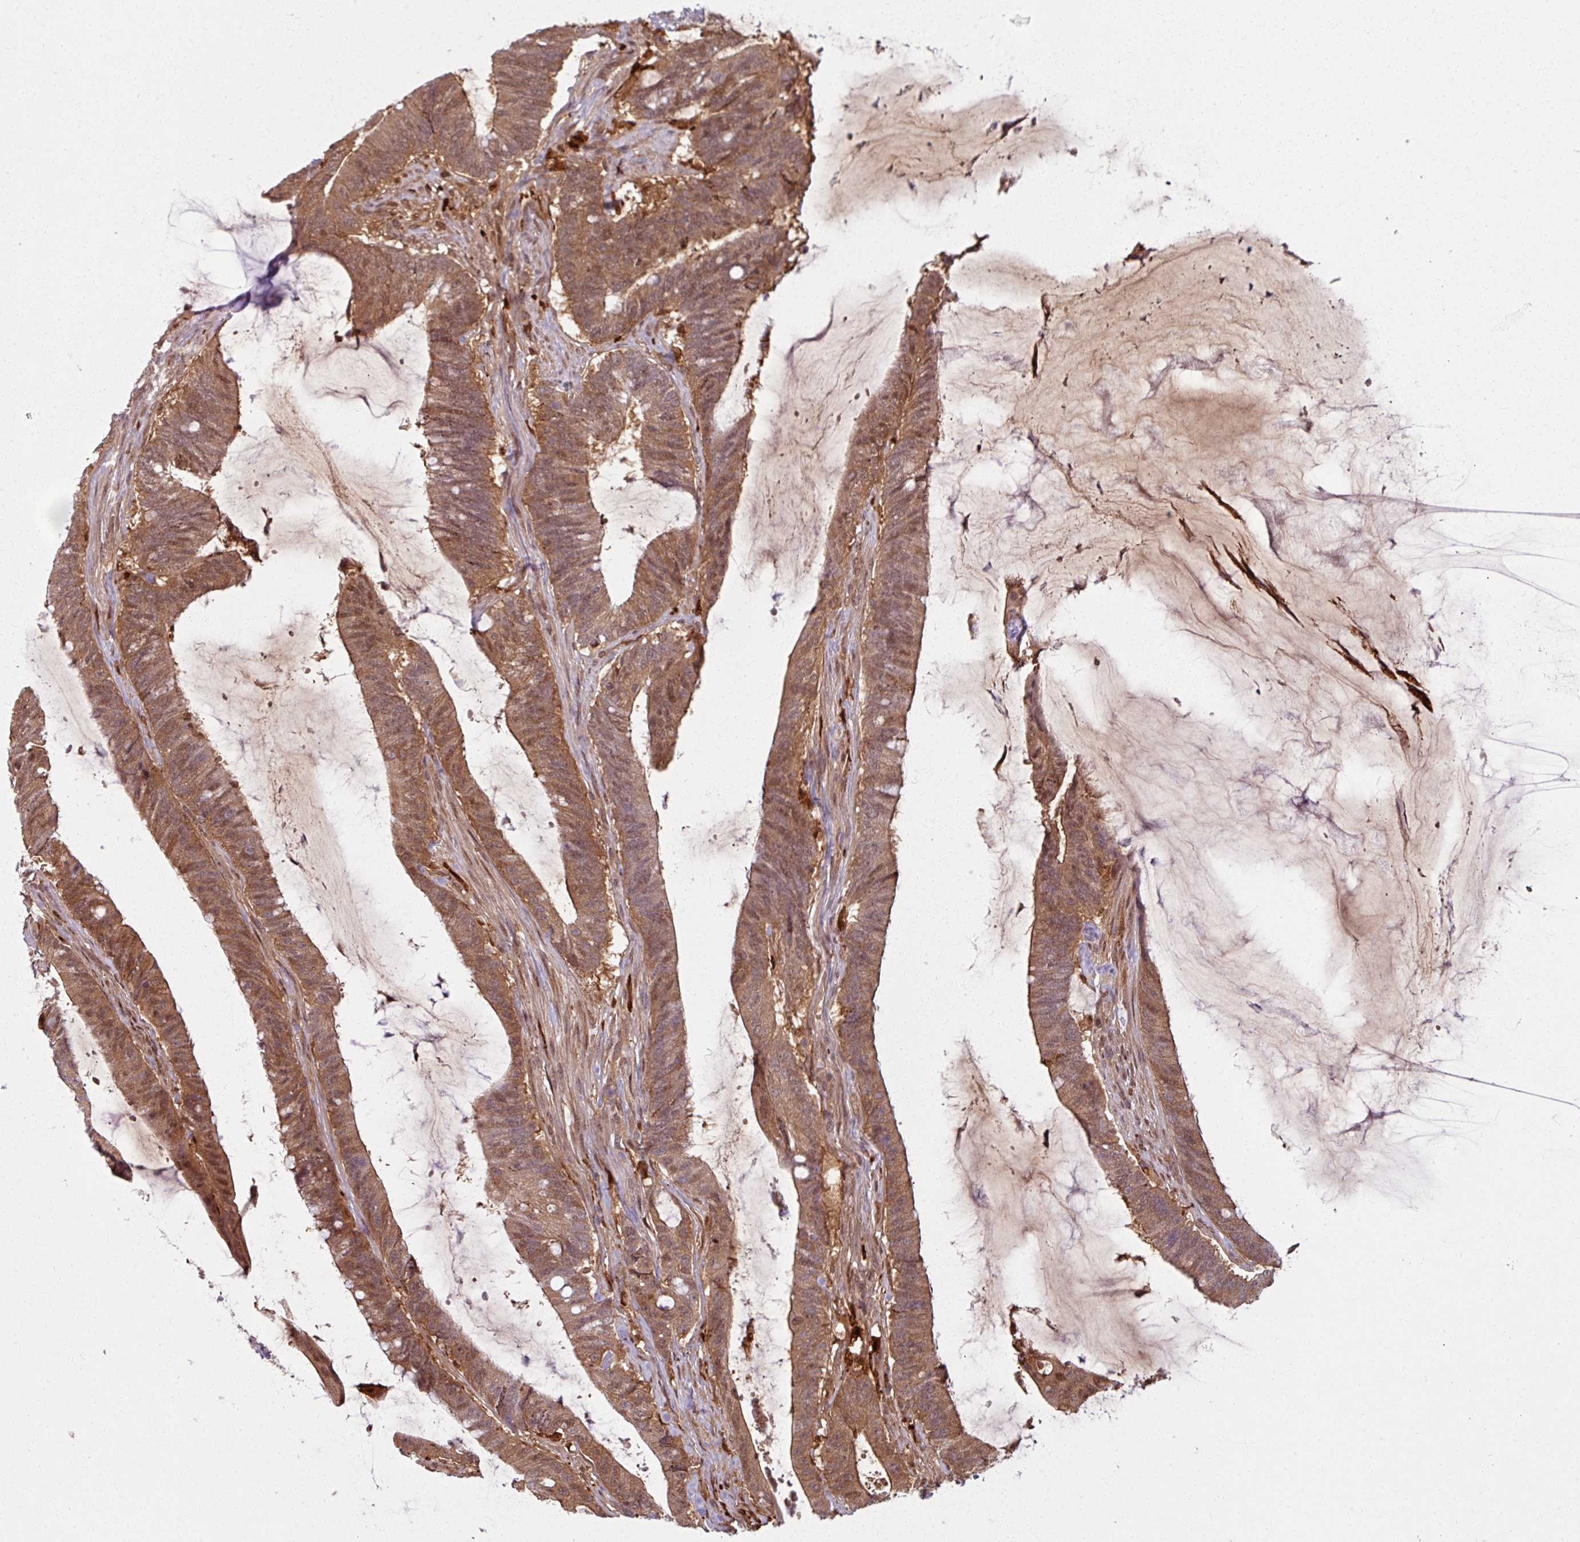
{"staining": {"intensity": "moderate", "quantity": ">75%", "location": "cytoplasmic/membranous,nuclear"}, "tissue": "colorectal cancer", "cell_type": "Tumor cells", "image_type": "cancer", "snomed": [{"axis": "morphology", "description": "Adenocarcinoma, NOS"}, {"axis": "topography", "description": "Colon"}], "caption": "About >75% of tumor cells in human colorectal adenocarcinoma display moderate cytoplasmic/membranous and nuclear protein positivity as visualized by brown immunohistochemical staining.", "gene": "KCTD11", "patient": {"sex": "female", "age": 43}}